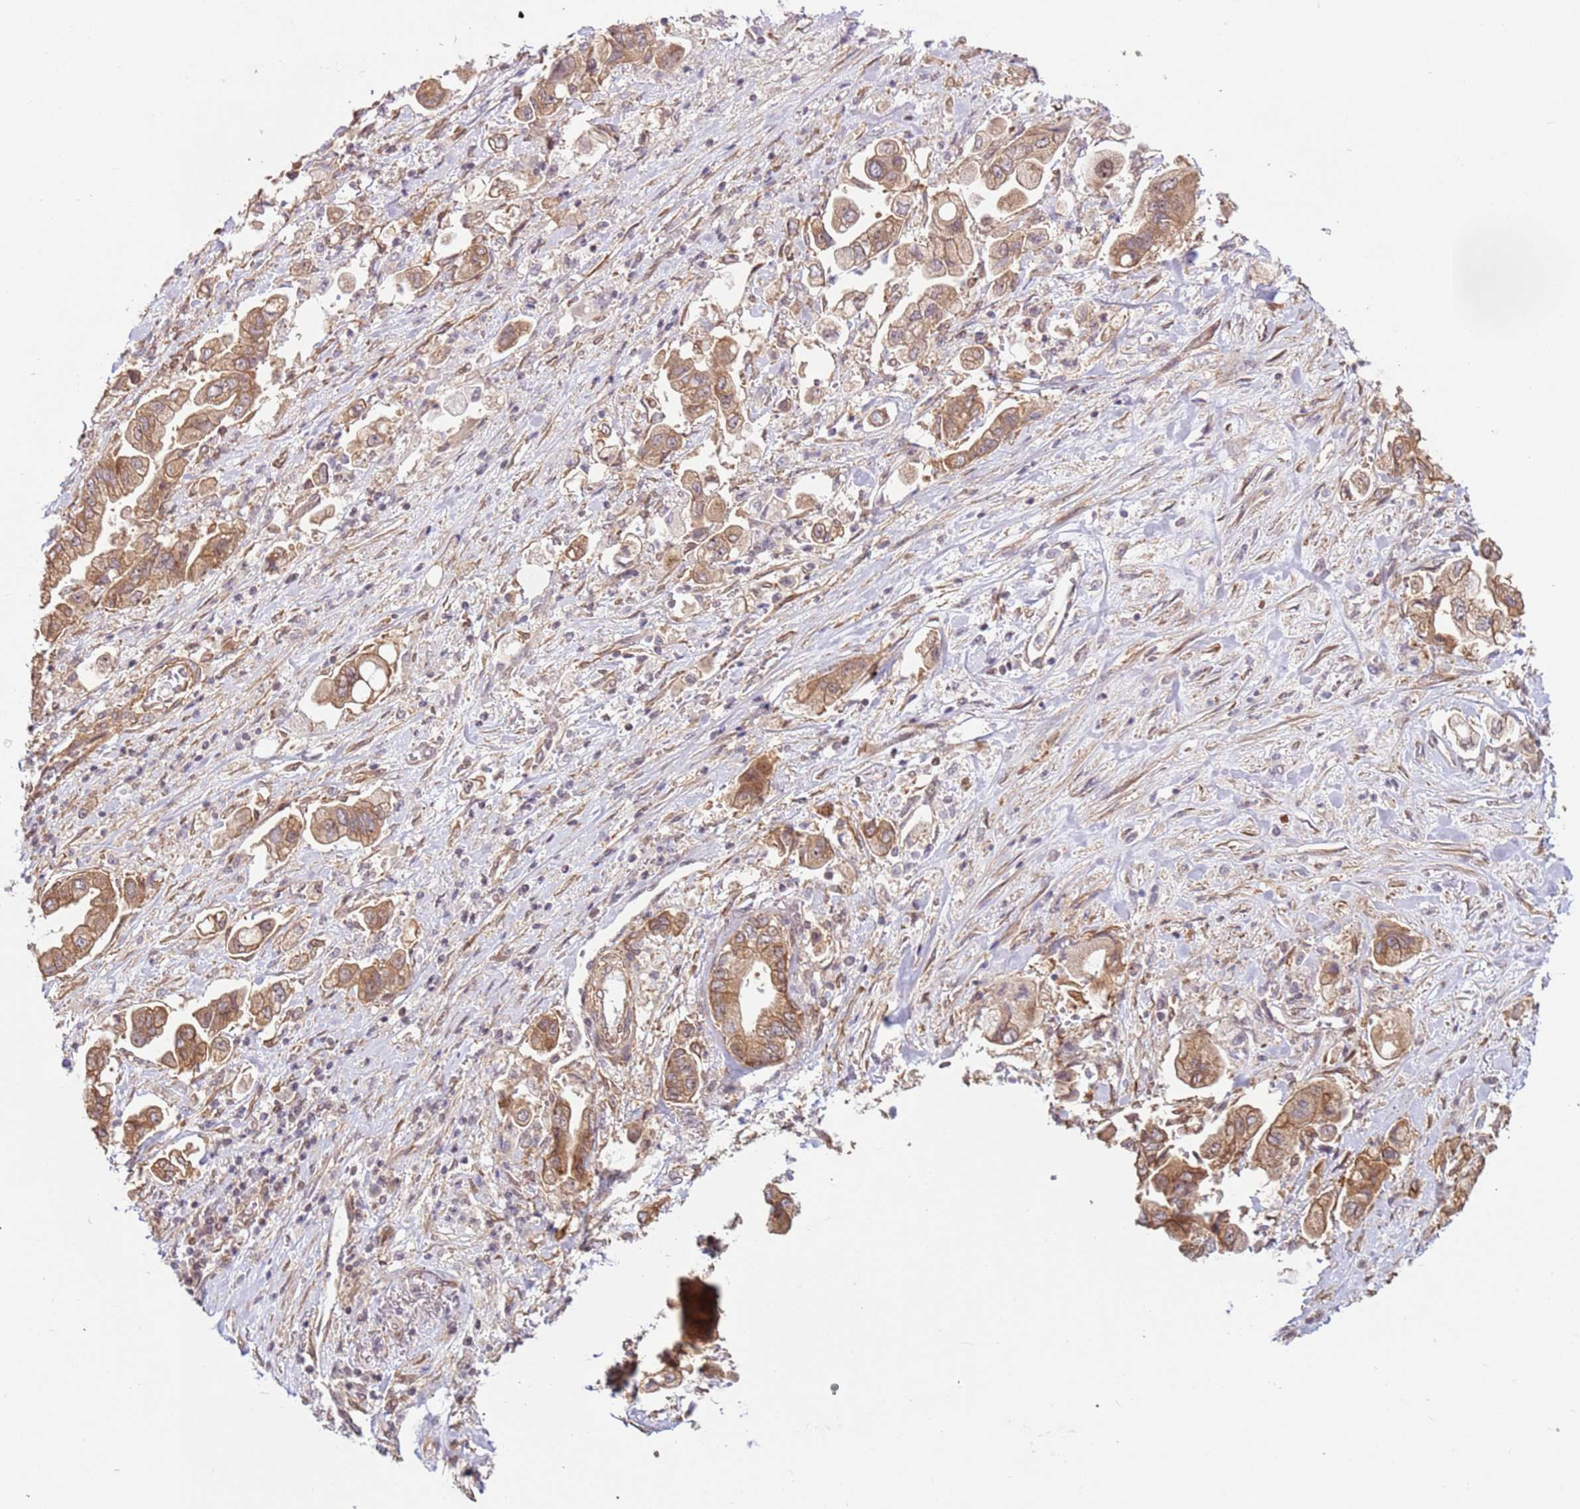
{"staining": {"intensity": "moderate", "quantity": ">75%", "location": "cytoplasmic/membranous"}, "tissue": "stomach cancer", "cell_type": "Tumor cells", "image_type": "cancer", "snomed": [{"axis": "morphology", "description": "Adenocarcinoma, NOS"}, {"axis": "topography", "description": "Stomach"}], "caption": "A micrograph of stomach adenocarcinoma stained for a protein displays moderate cytoplasmic/membranous brown staining in tumor cells. (IHC, brightfield microscopy, high magnification).", "gene": "DCAF4", "patient": {"sex": "male", "age": 62}}